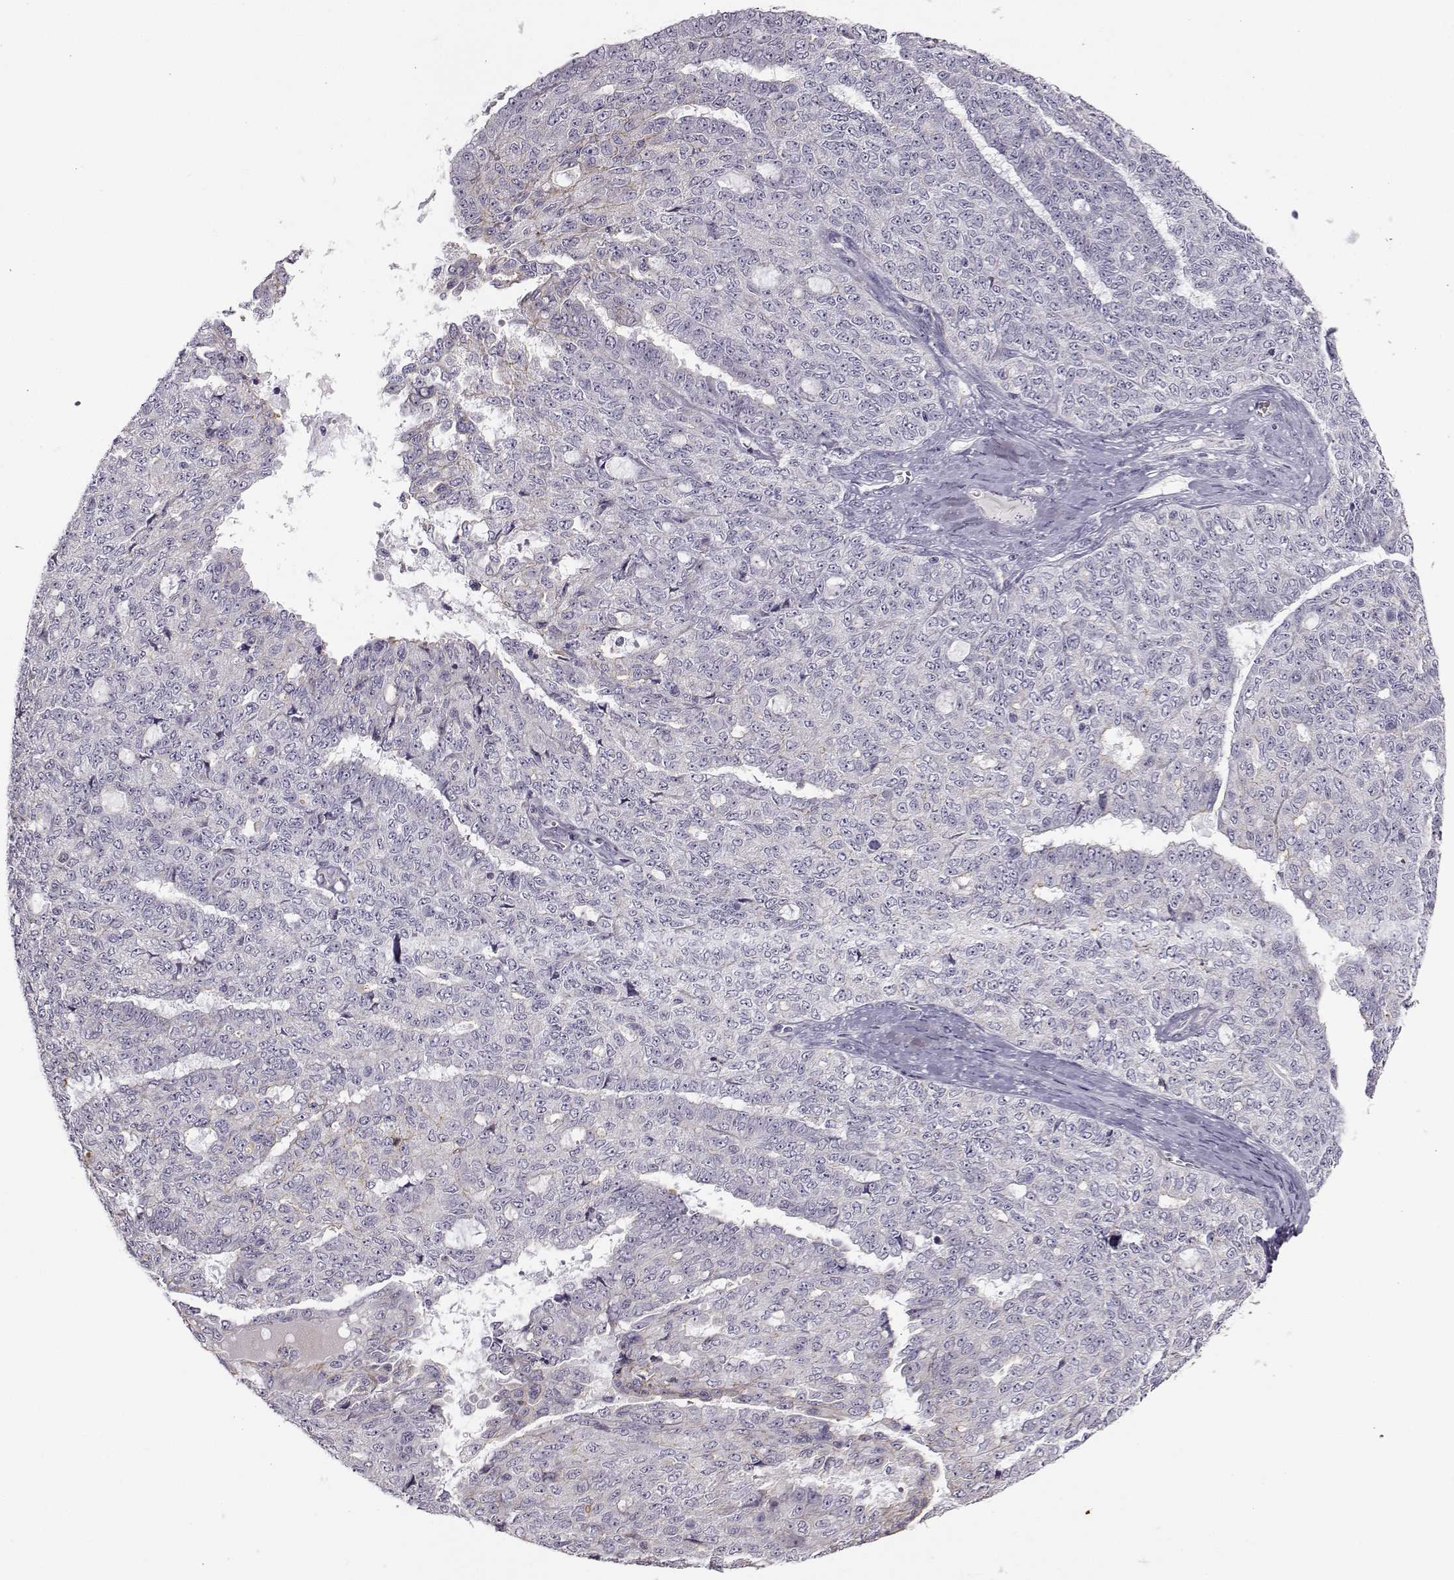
{"staining": {"intensity": "negative", "quantity": "none", "location": "none"}, "tissue": "ovarian cancer", "cell_type": "Tumor cells", "image_type": "cancer", "snomed": [{"axis": "morphology", "description": "Cystadenocarcinoma, serous, NOS"}, {"axis": "topography", "description": "Ovary"}], "caption": "Histopathology image shows no protein expression in tumor cells of ovarian serous cystadenocarcinoma tissue.", "gene": "ZNF185", "patient": {"sex": "female", "age": 71}}